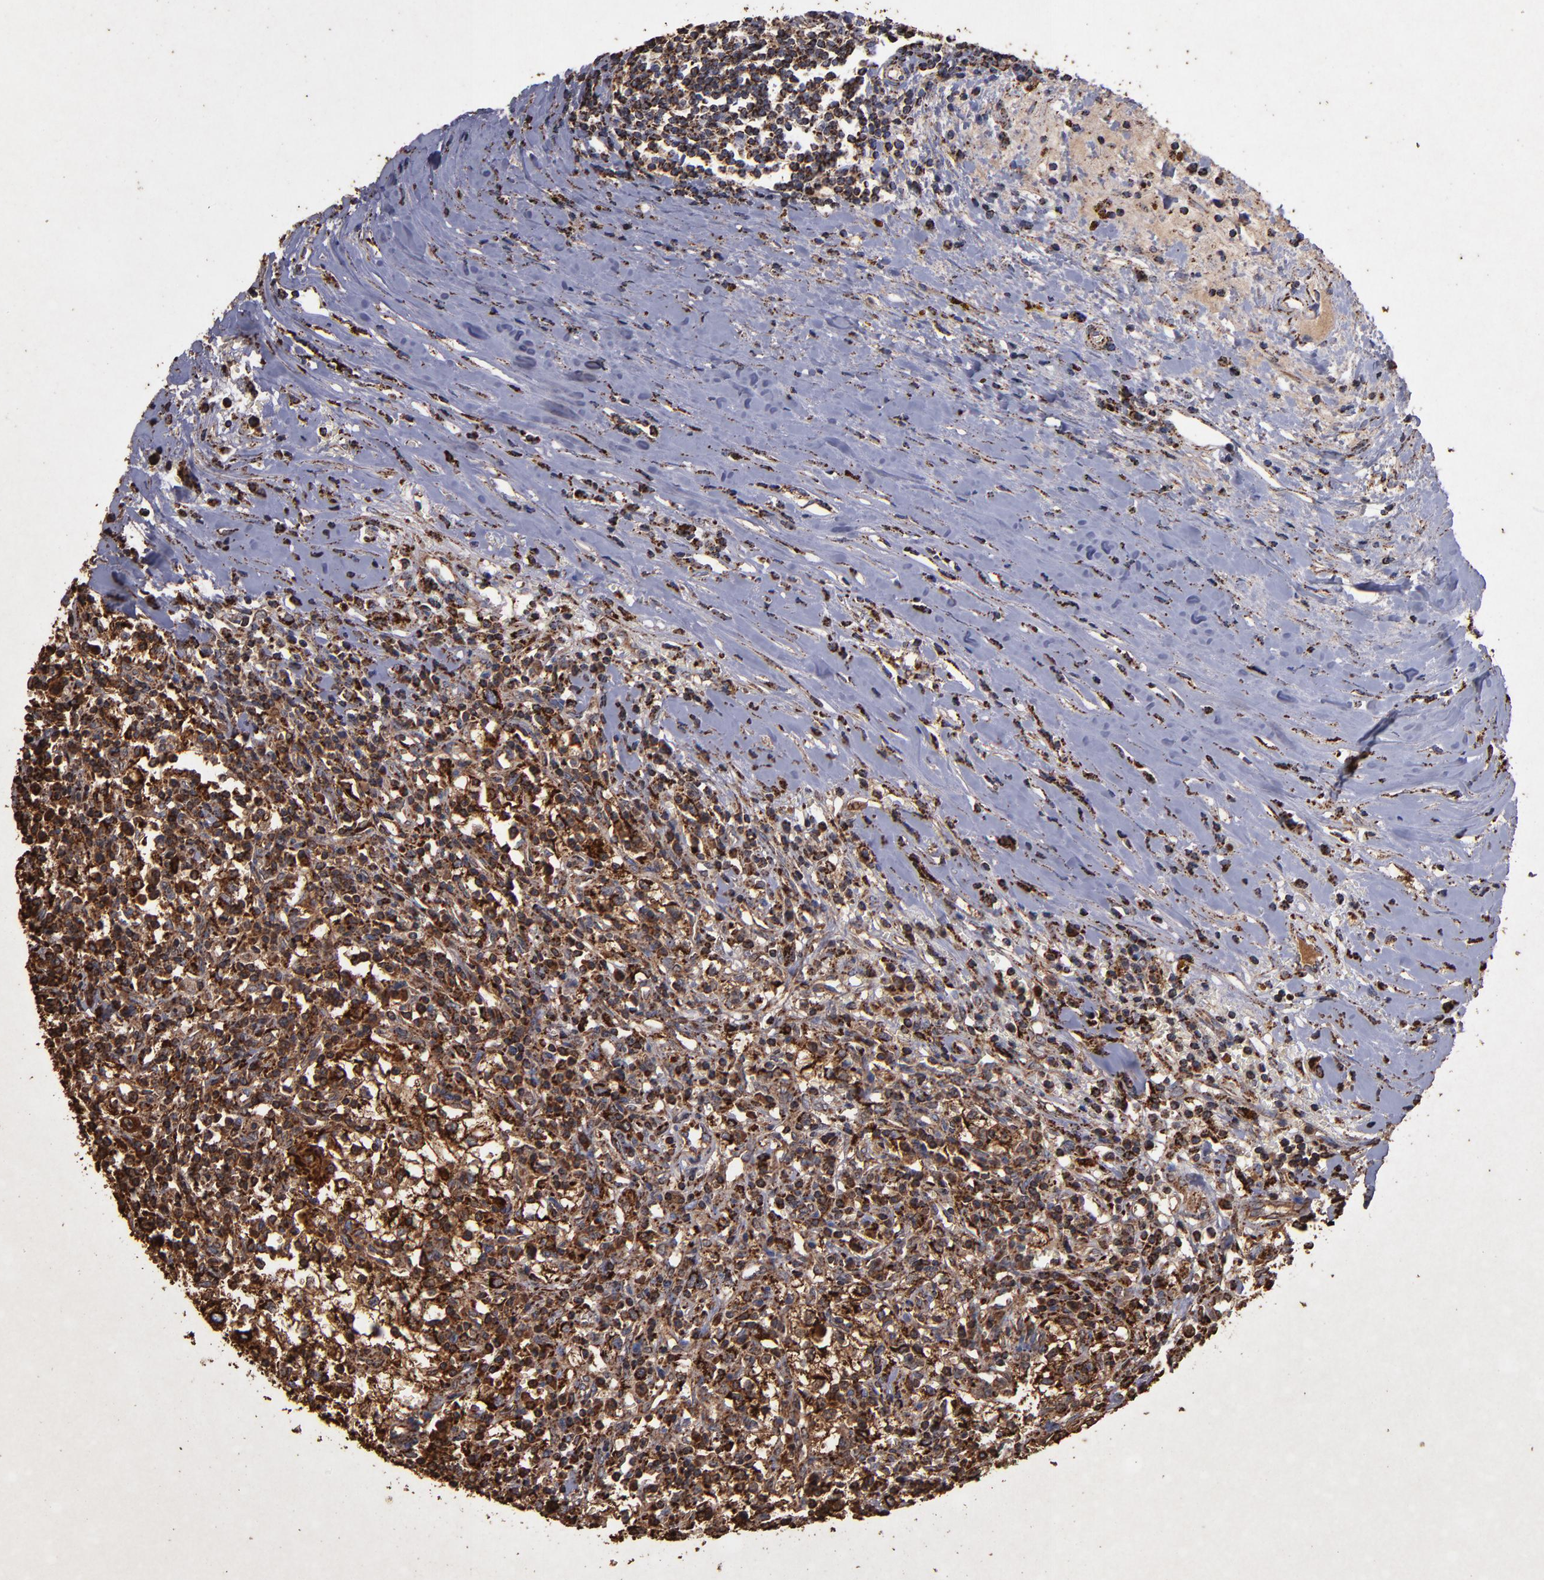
{"staining": {"intensity": "strong", "quantity": ">75%", "location": "cytoplasmic/membranous"}, "tissue": "renal cancer", "cell_type": "Tumor cells", "image_type": "cancer", "snomed": [{"axis": "morphology", "description": "Adenocarcinoma, NOS"}, {"axis": "topography", "description": "Kidney"}], "caption": "Approximately >75% of tumor cells in adenocarcinoma (renal) show strong cytoplasmic/membranous protein expression as visualized by brown immunohistochemical staining.", "gene": "SOD2", "patient": {"sex": "male", "age": 82}}